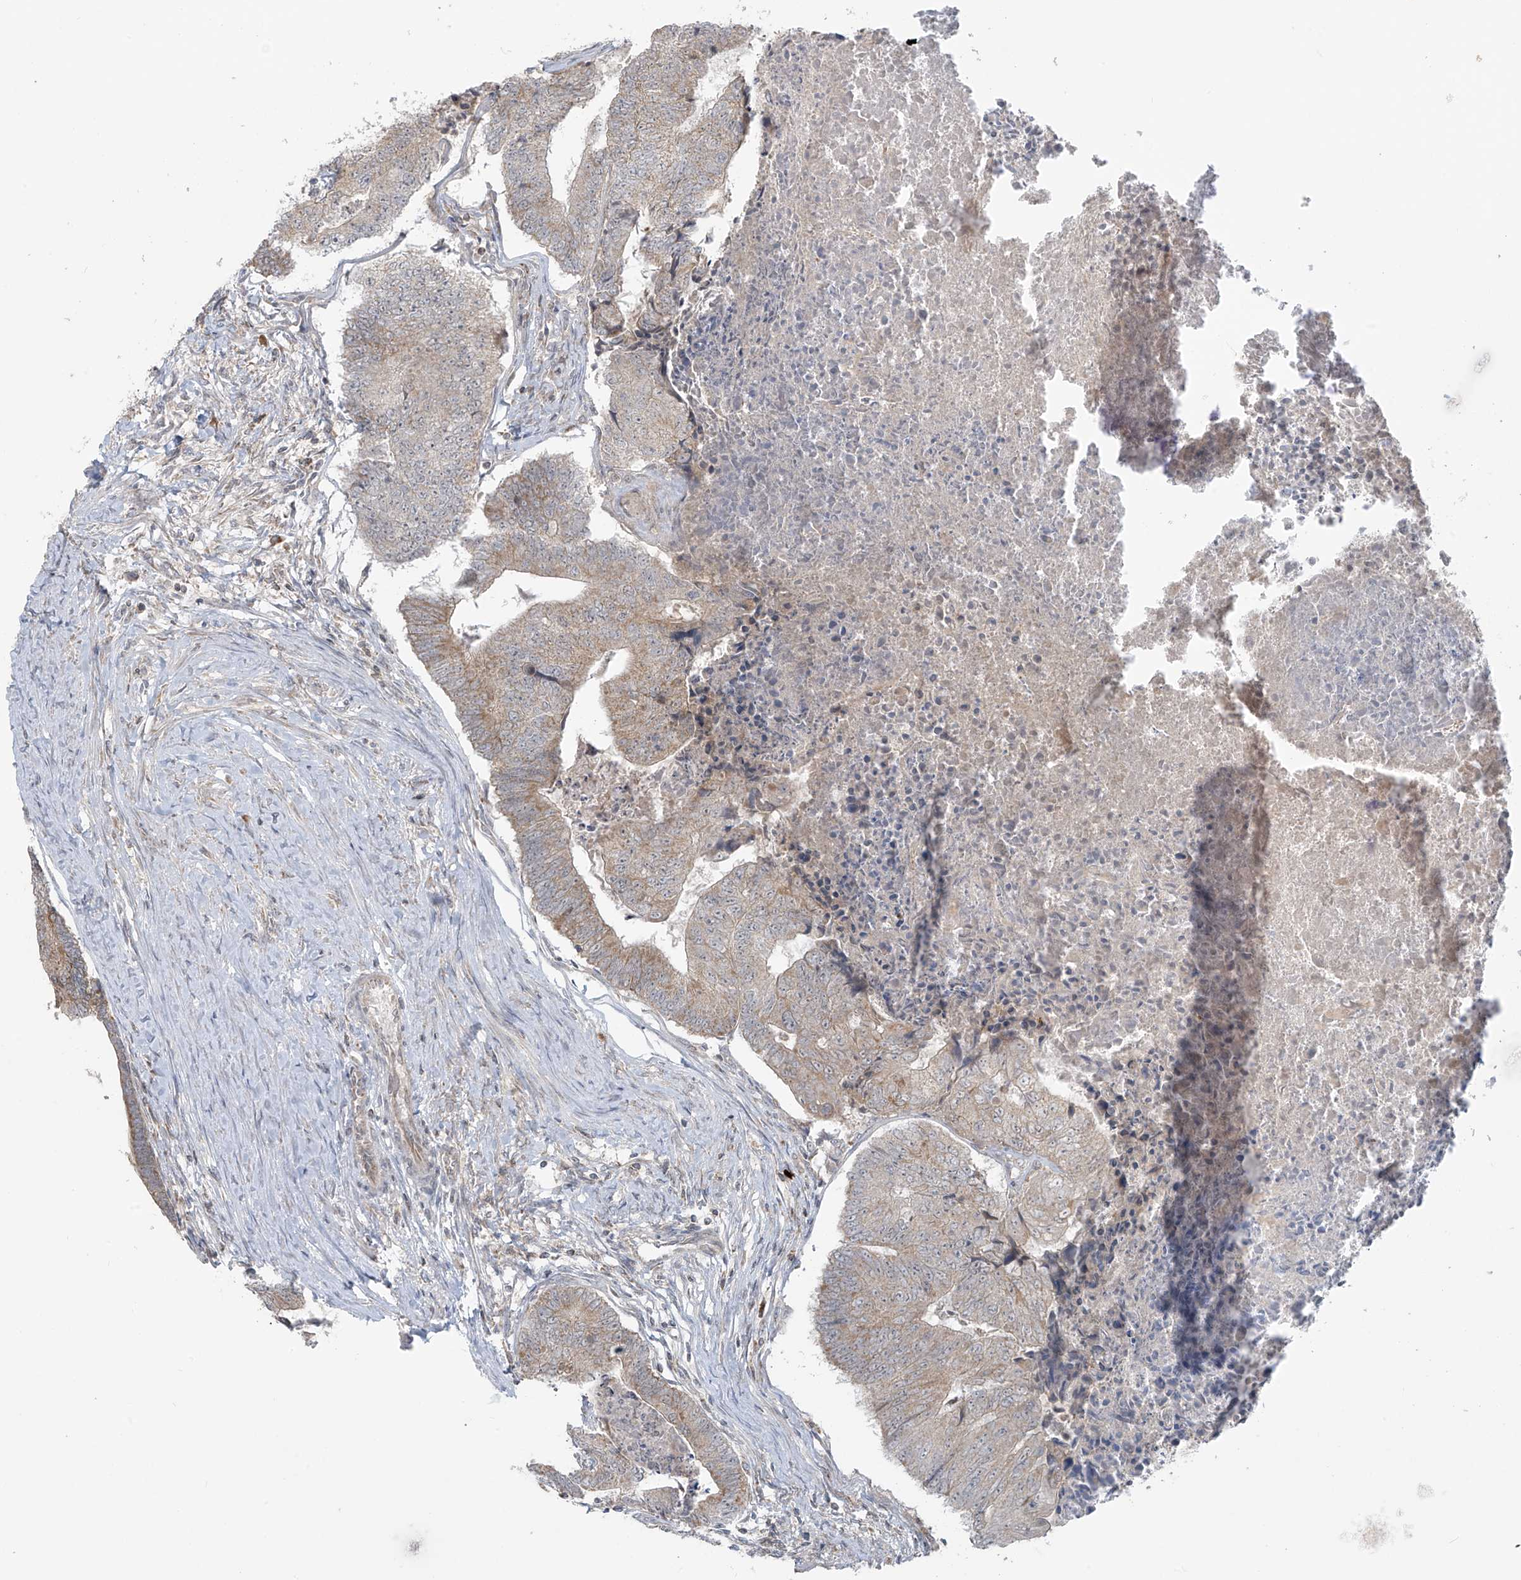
{"staining": {"intensity": "weak", "quantity": "<25%", "location": "cytoplasmic/membranous"}, "tissue": "colorectal cancer", "cell_type": "Tumor cells", "image_type": "cancer", "snomed": [{"axis": "morphology", "description": "Adenocarcinoma, NOS"}, {"axis": "topography", "description": "Colon"}], "caption": "This is an immunohistochemistry histopathology image of colorectal cancer (adenocarcinoma). There is no staining in tumor cells.", "gene": "HDDC2", "patient": {"sex": "female", "age": 67}}